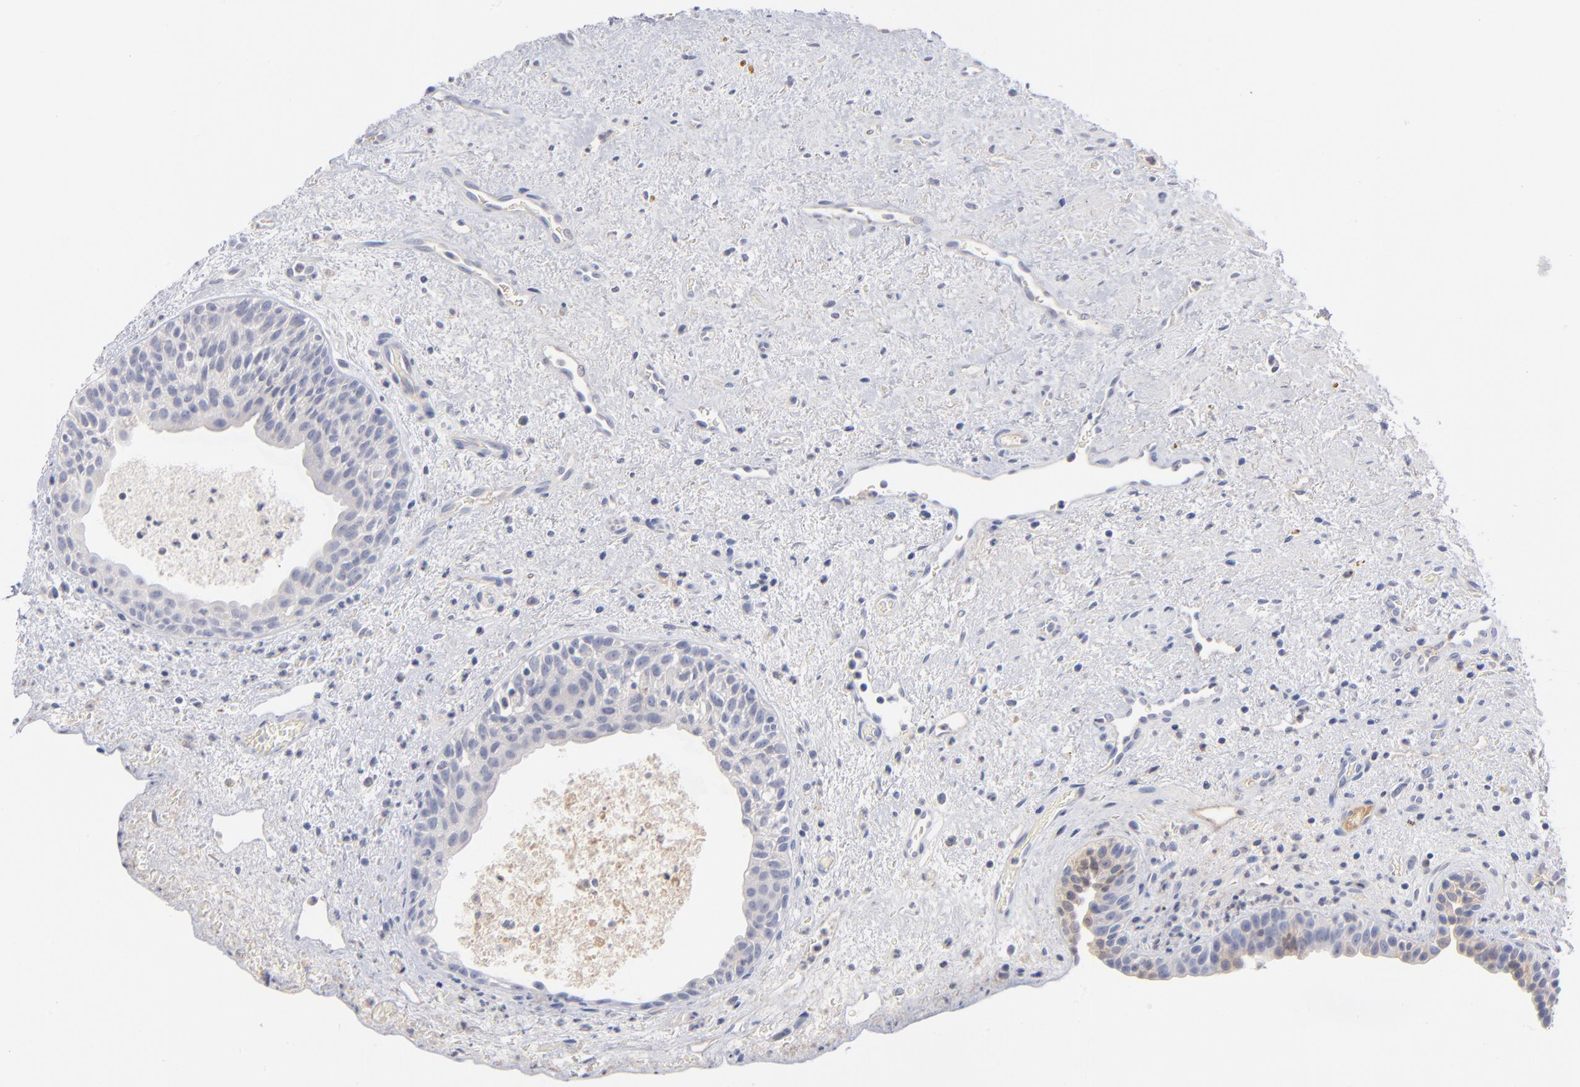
{"staining": {"intensity": "weak", "quantity": "<25%", "location": "cytoplasmic/membranous"}, "tissue": "urinary bladder", "cell_type": "Urothelial cells", "image_type": "normal", "snomed": [{"axis": "morphology", "description": "Normal tissue, NOS"}, {"axis": "topography", "description": "Urinary bladder"}], "caption": "The IHC image has no significant staining in urothelial cells of urinary bladder.", "gene": "F12", "patient": {"sex": "male", "age": 48}}